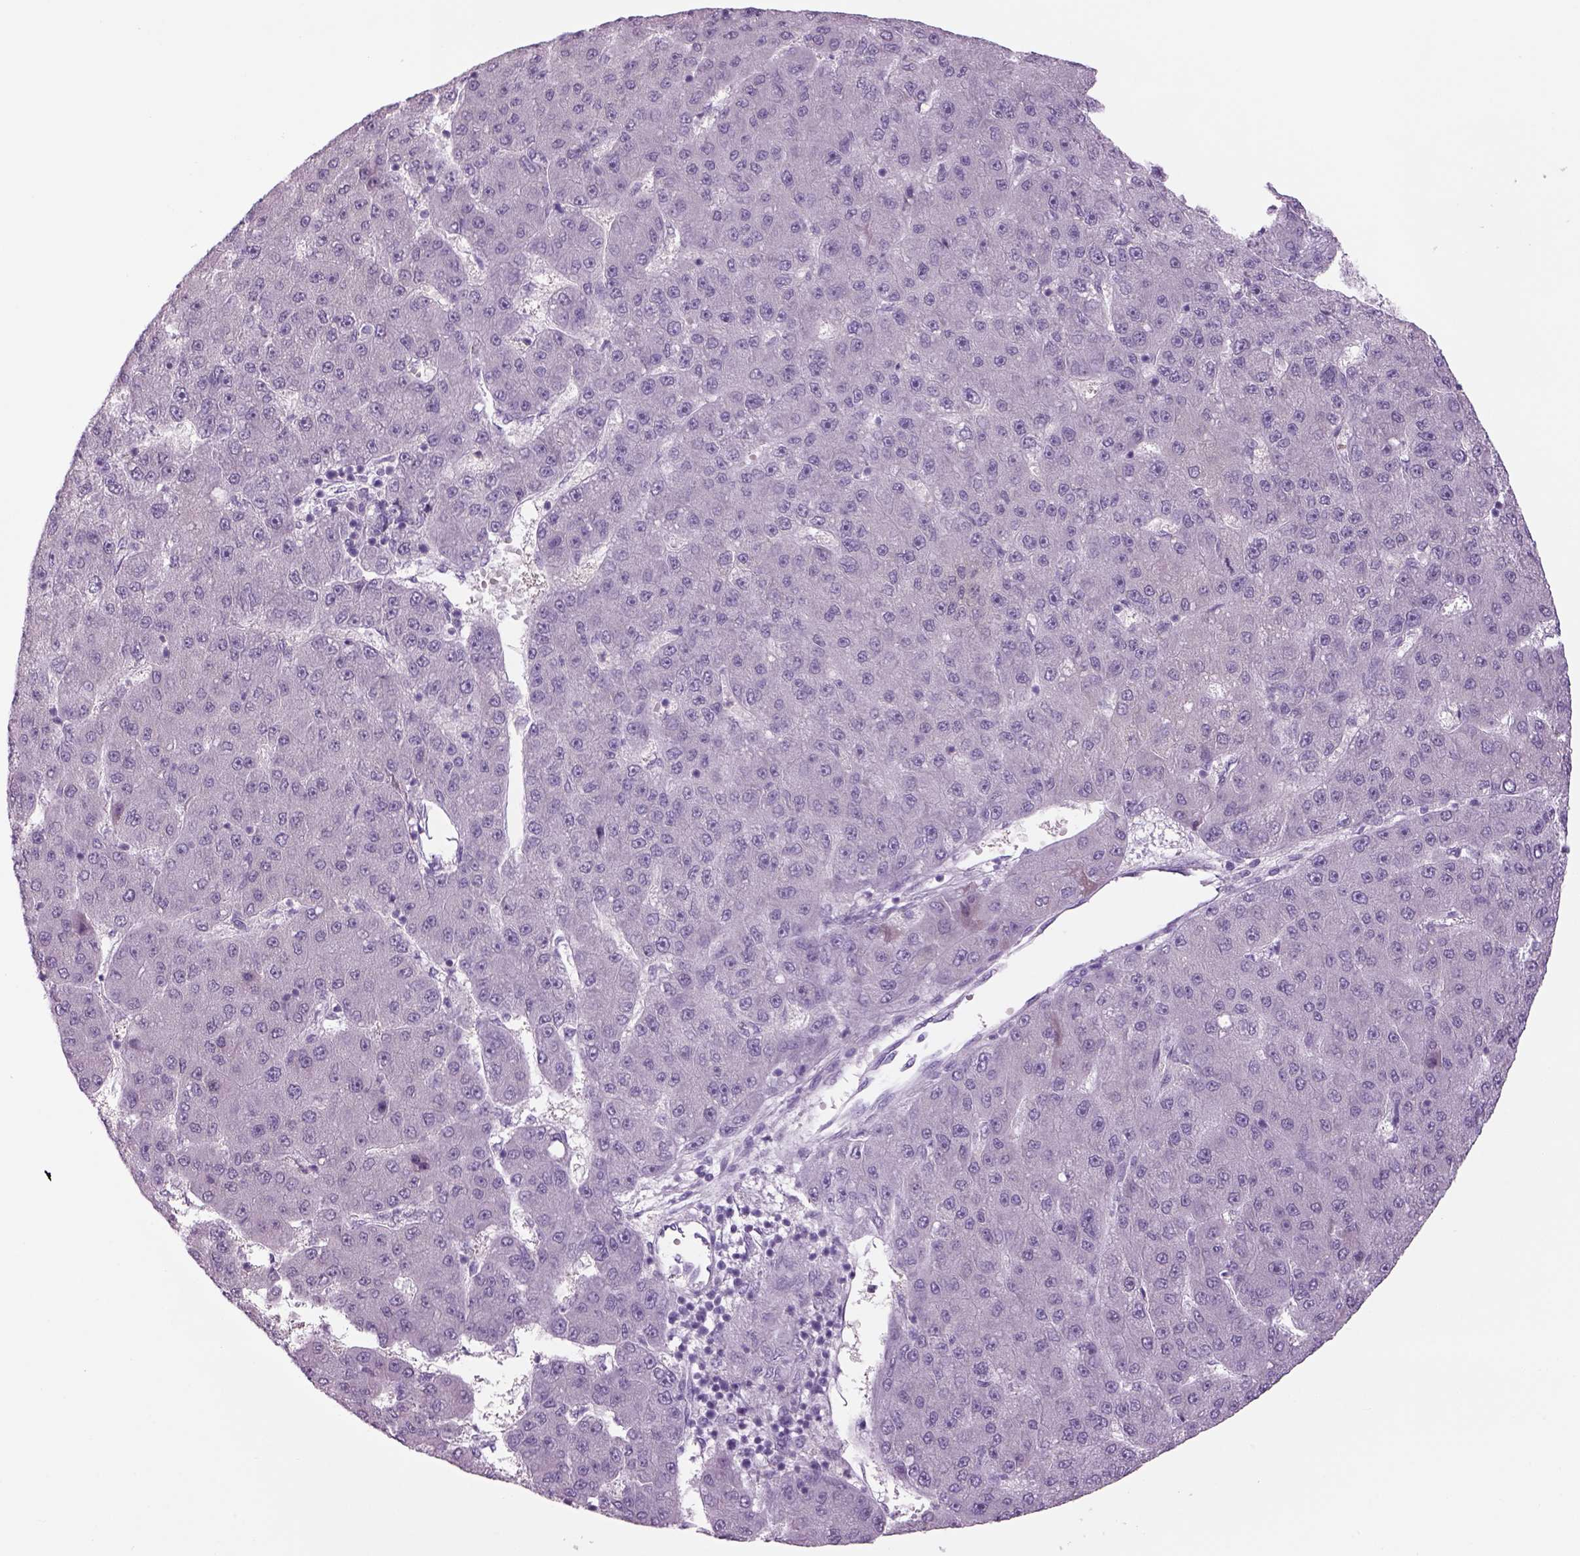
{"staining": {"intensity": "negative", "quantity": "none", "location": "none"}, "tissue": "liver cancer", "cell_type": "Tumor cells", "image_type": "cancer", "snomed": [{"axis": "morphology", "description": "Carcinoma, Hepatocellular, NOS"}, {"axis": "topography", "description": "Liver"}], "caption": "Immunohistochemistry of human liver cancer (hepatocellular carcinoma) exhibits no staining in tumor cells.", "gene": "MDH1B", "patient": {"sex": "male", "age": 67}}